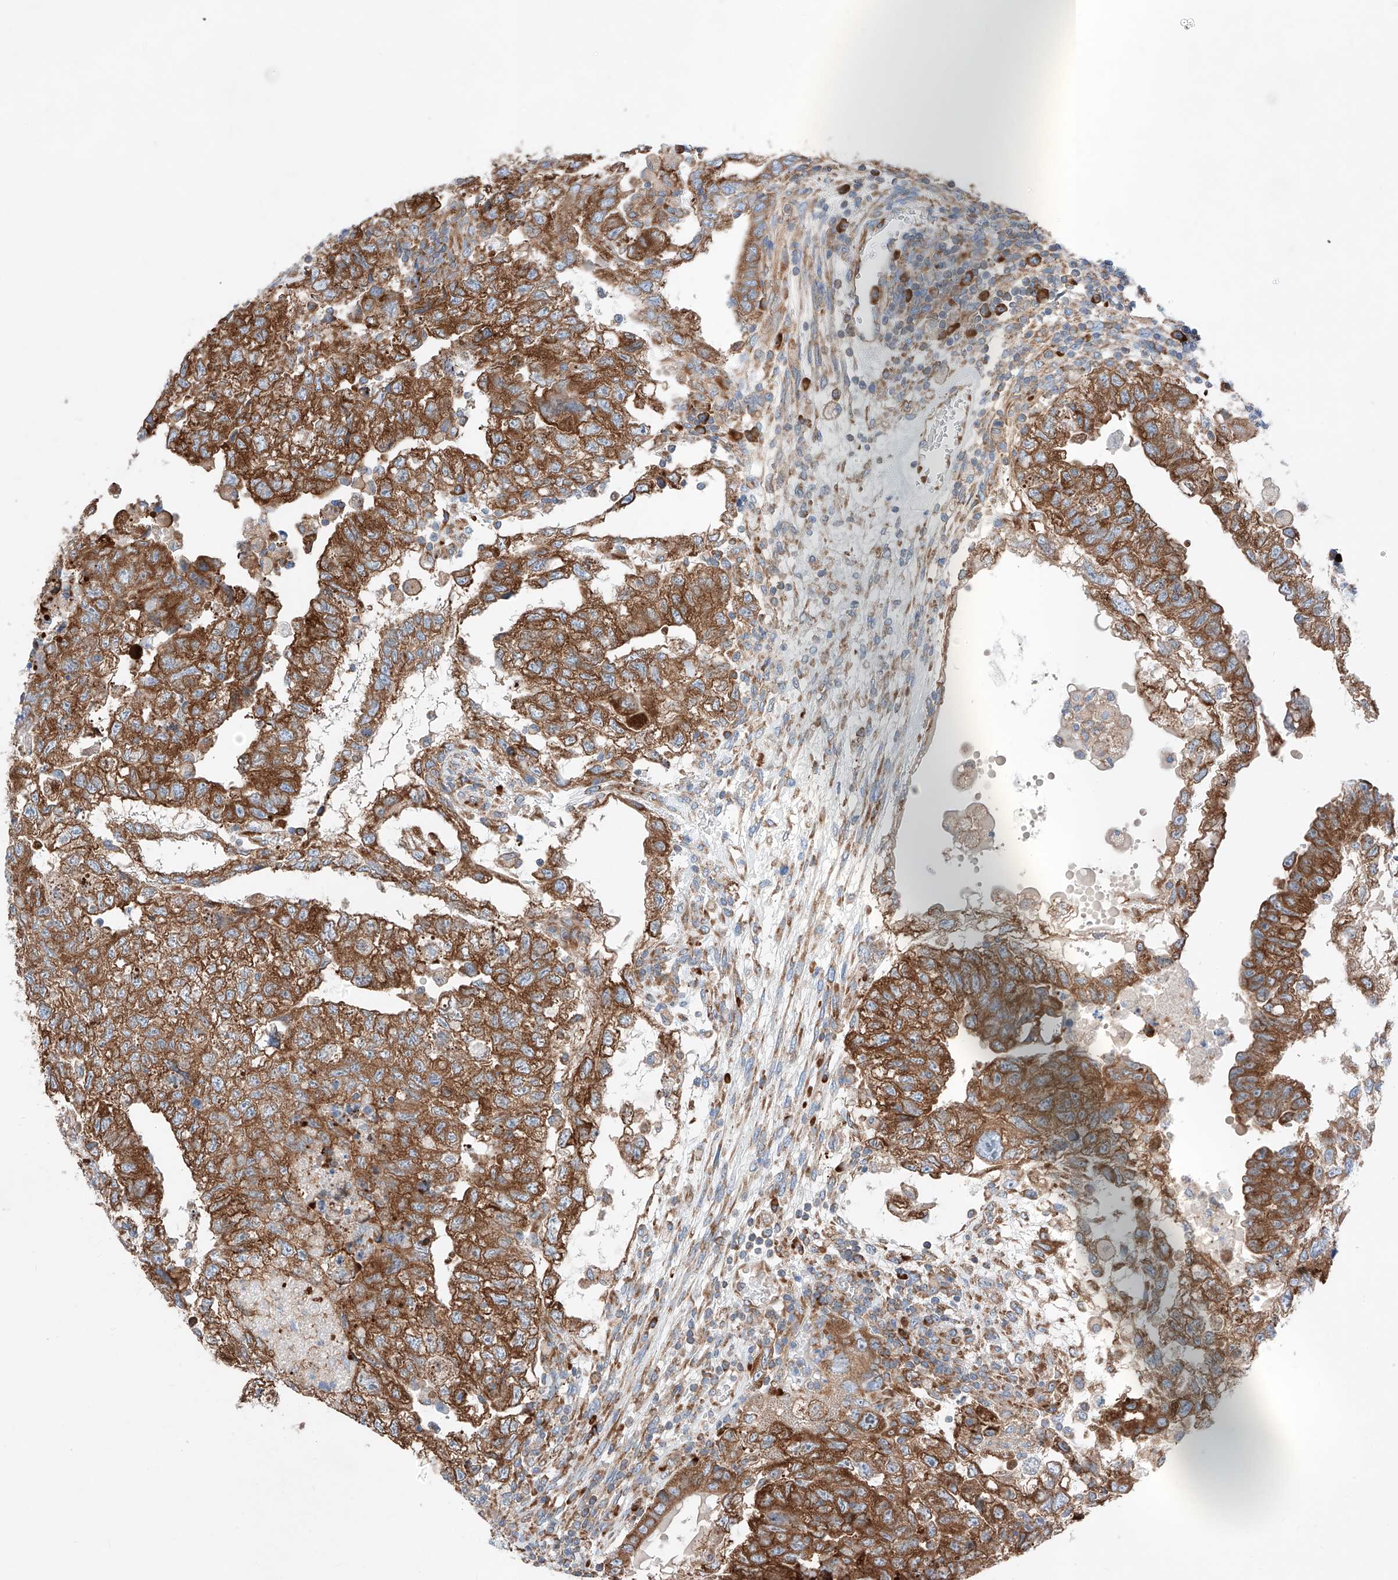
{"staining": {"intensity": "strong", "quantity": ">75%", "location": "cytoplasmic/membranous"}, "tissue": "testis cancer", "cell_type": "Tumor cells", "image_type": "cancer", "snomed": [{"axis": "morphology", "description": "Carcinoma, Embryonal, NOS"}, {"axis": "topography", "description": "Testis"}], "caption": "This is a photomicrograph of immunohistochemistry (IHC) staining of testis embryonal carcinoma, which shows strong staining in the cytoplasmic/membranous of tumor cells.", "gene": "CRELD1", "patient": {"sex": "male", "age": 36}}